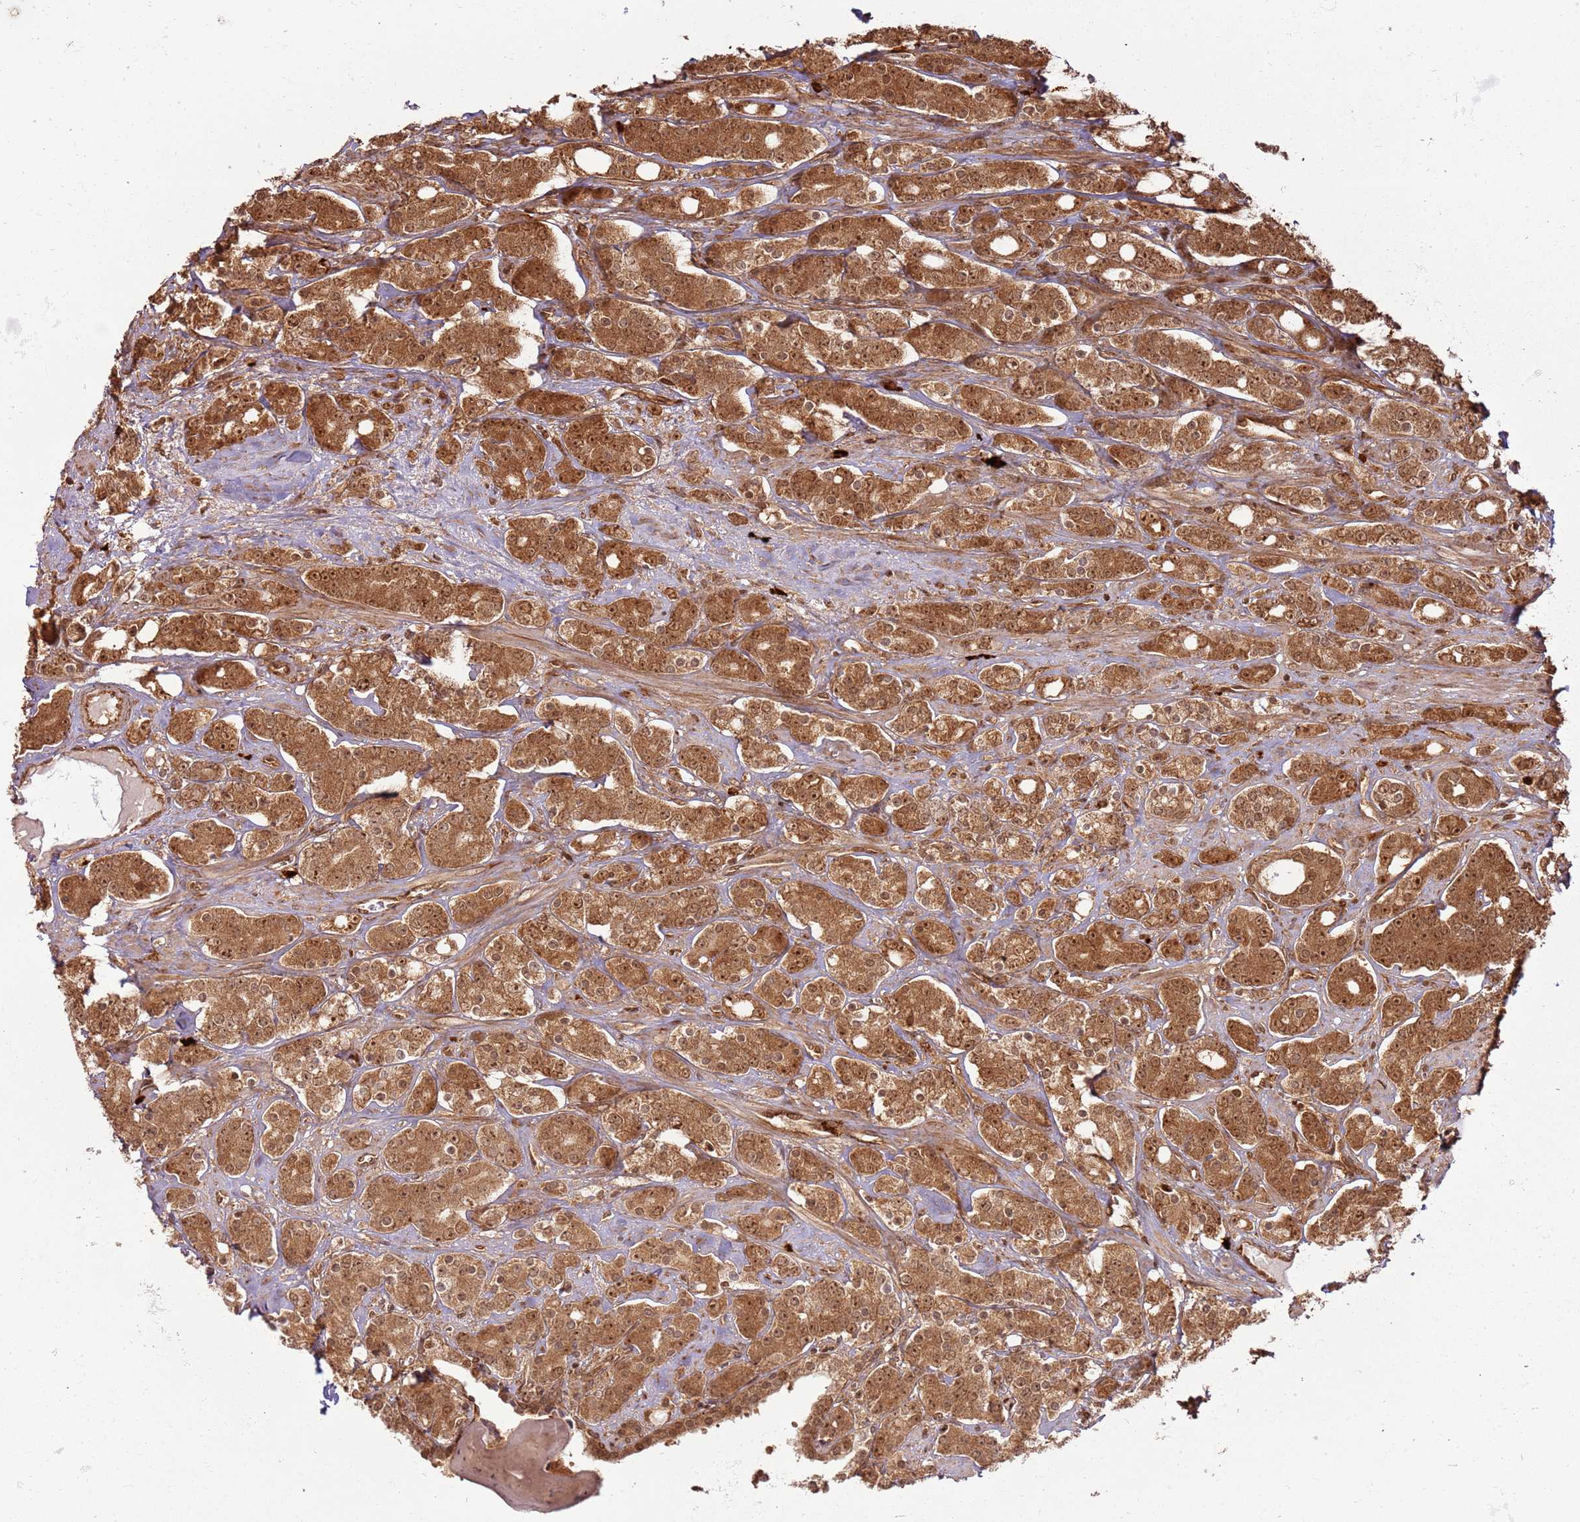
{"staining": {"intensity": "strong", "quantity": ">75%", "location": "cytoplasmic/membranous,nuclear"}, "tissue": "prostate cancer", "cell_type": "Tumor cells", "image_type": "cancer", "snomed": [{"axis": "morphology", "description": "Adenocarcinoma, High grade"}, {"axis": "topography", "description": "Prostate"}], "caption": "A high amount of strong cytoplasmic/membranous and nuclear positivity is seen in approximately >75% of tumor cells in prostate high-grade adenocarcinoma tissue. (IHC, brightfield microscopy, high magnification).", "gene": "TBC1D13", "patient": {"sex": "male", "age": 62}}